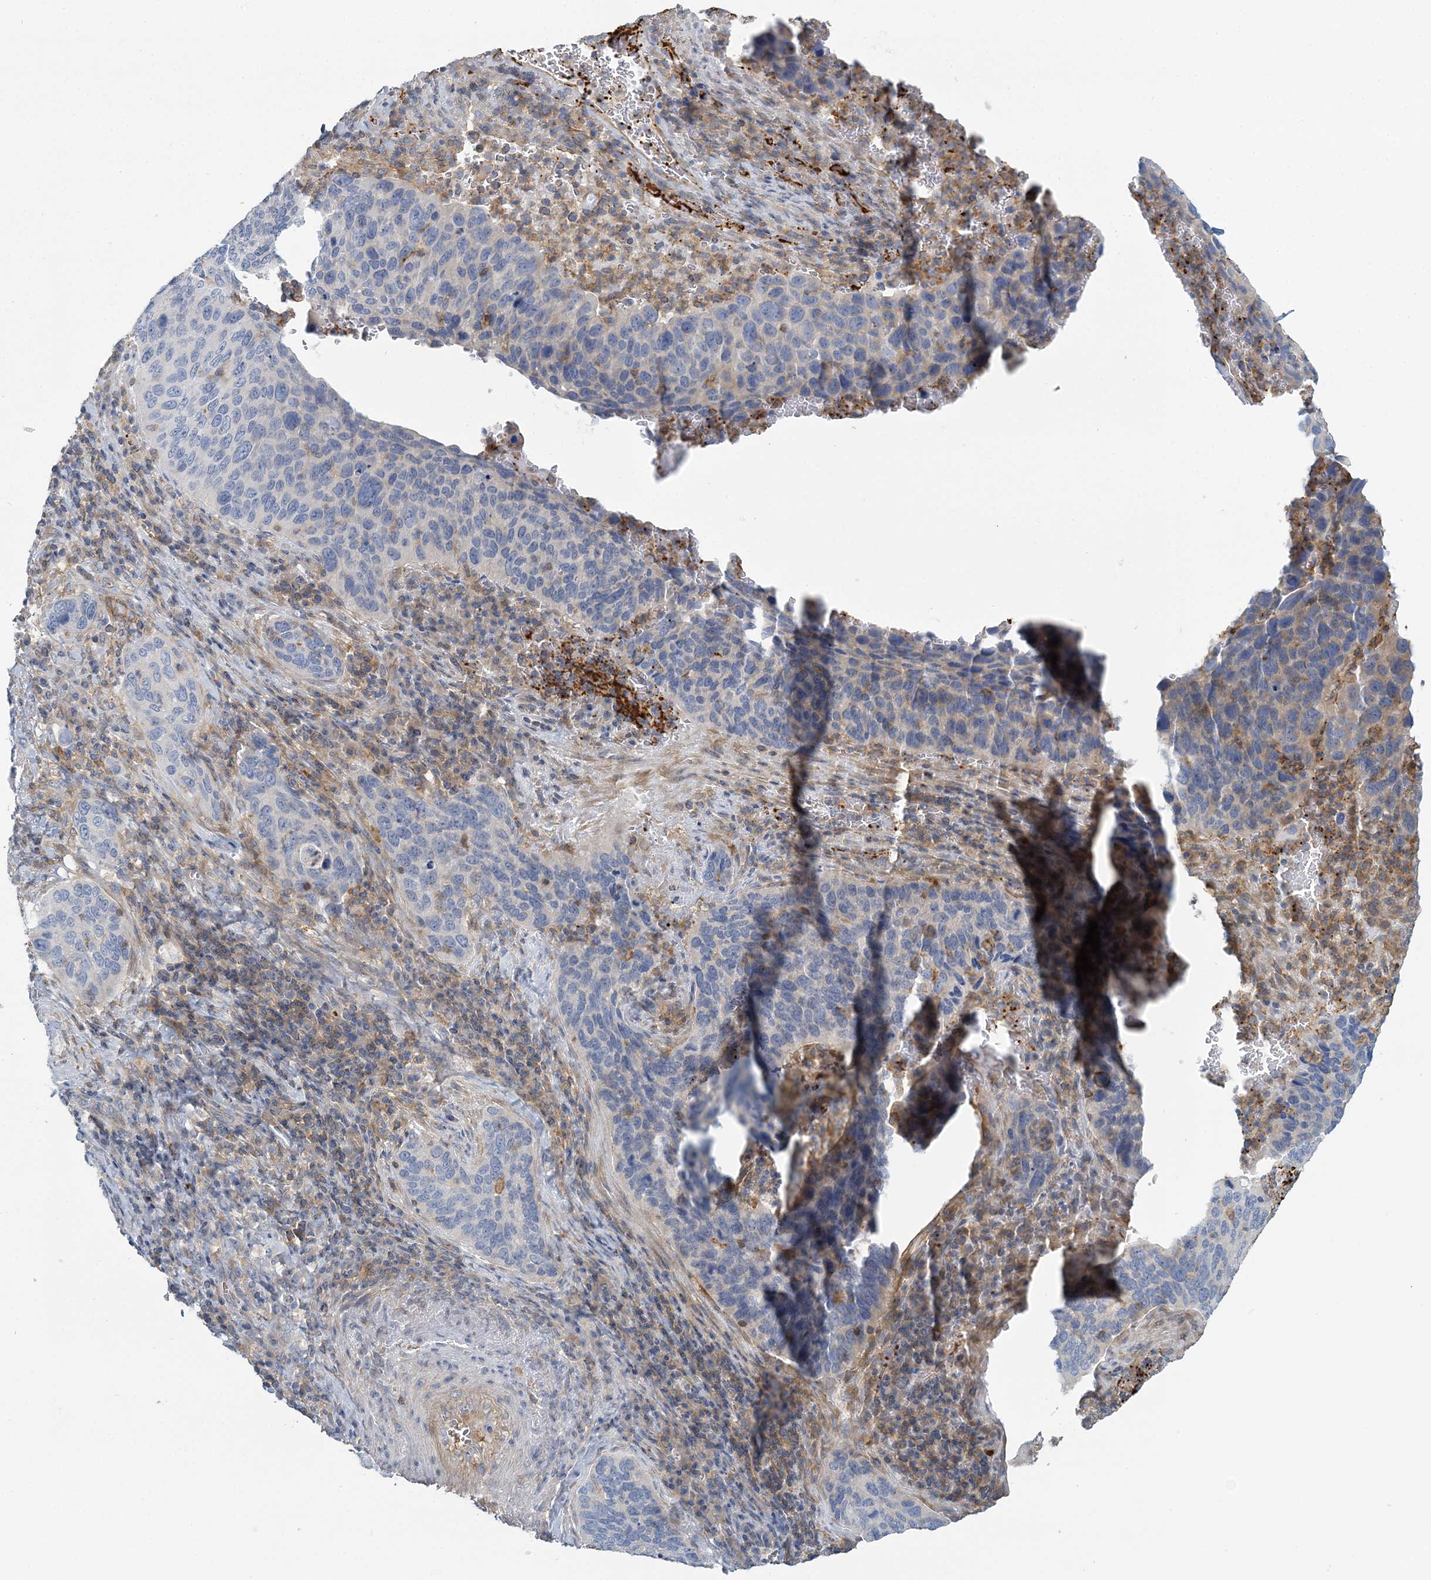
{"staining": {"intensity": "negative", "quantity": "none", "location": "none"}, "tissue": "cervical cancer", "cell_type": "Tumor cells", "image_type": "cancer", "snomed": [{"axis": "morphology", "description": "Squamous cell carcinoma, NOS"}, {"axis": "topography", "description": "Cervix"}], "caption": "An immunohistochemistry image of cervical cancer is shown. There is no staining in tumor cells of cervical cancer. (DAB (3,3'-diaminobenzidine) immunohistochemistry (IHC) visualized using brightfield microscopy, high magnification).", "gene": "CUEDC2", "patient": {"sex": "female", "age": 53}}